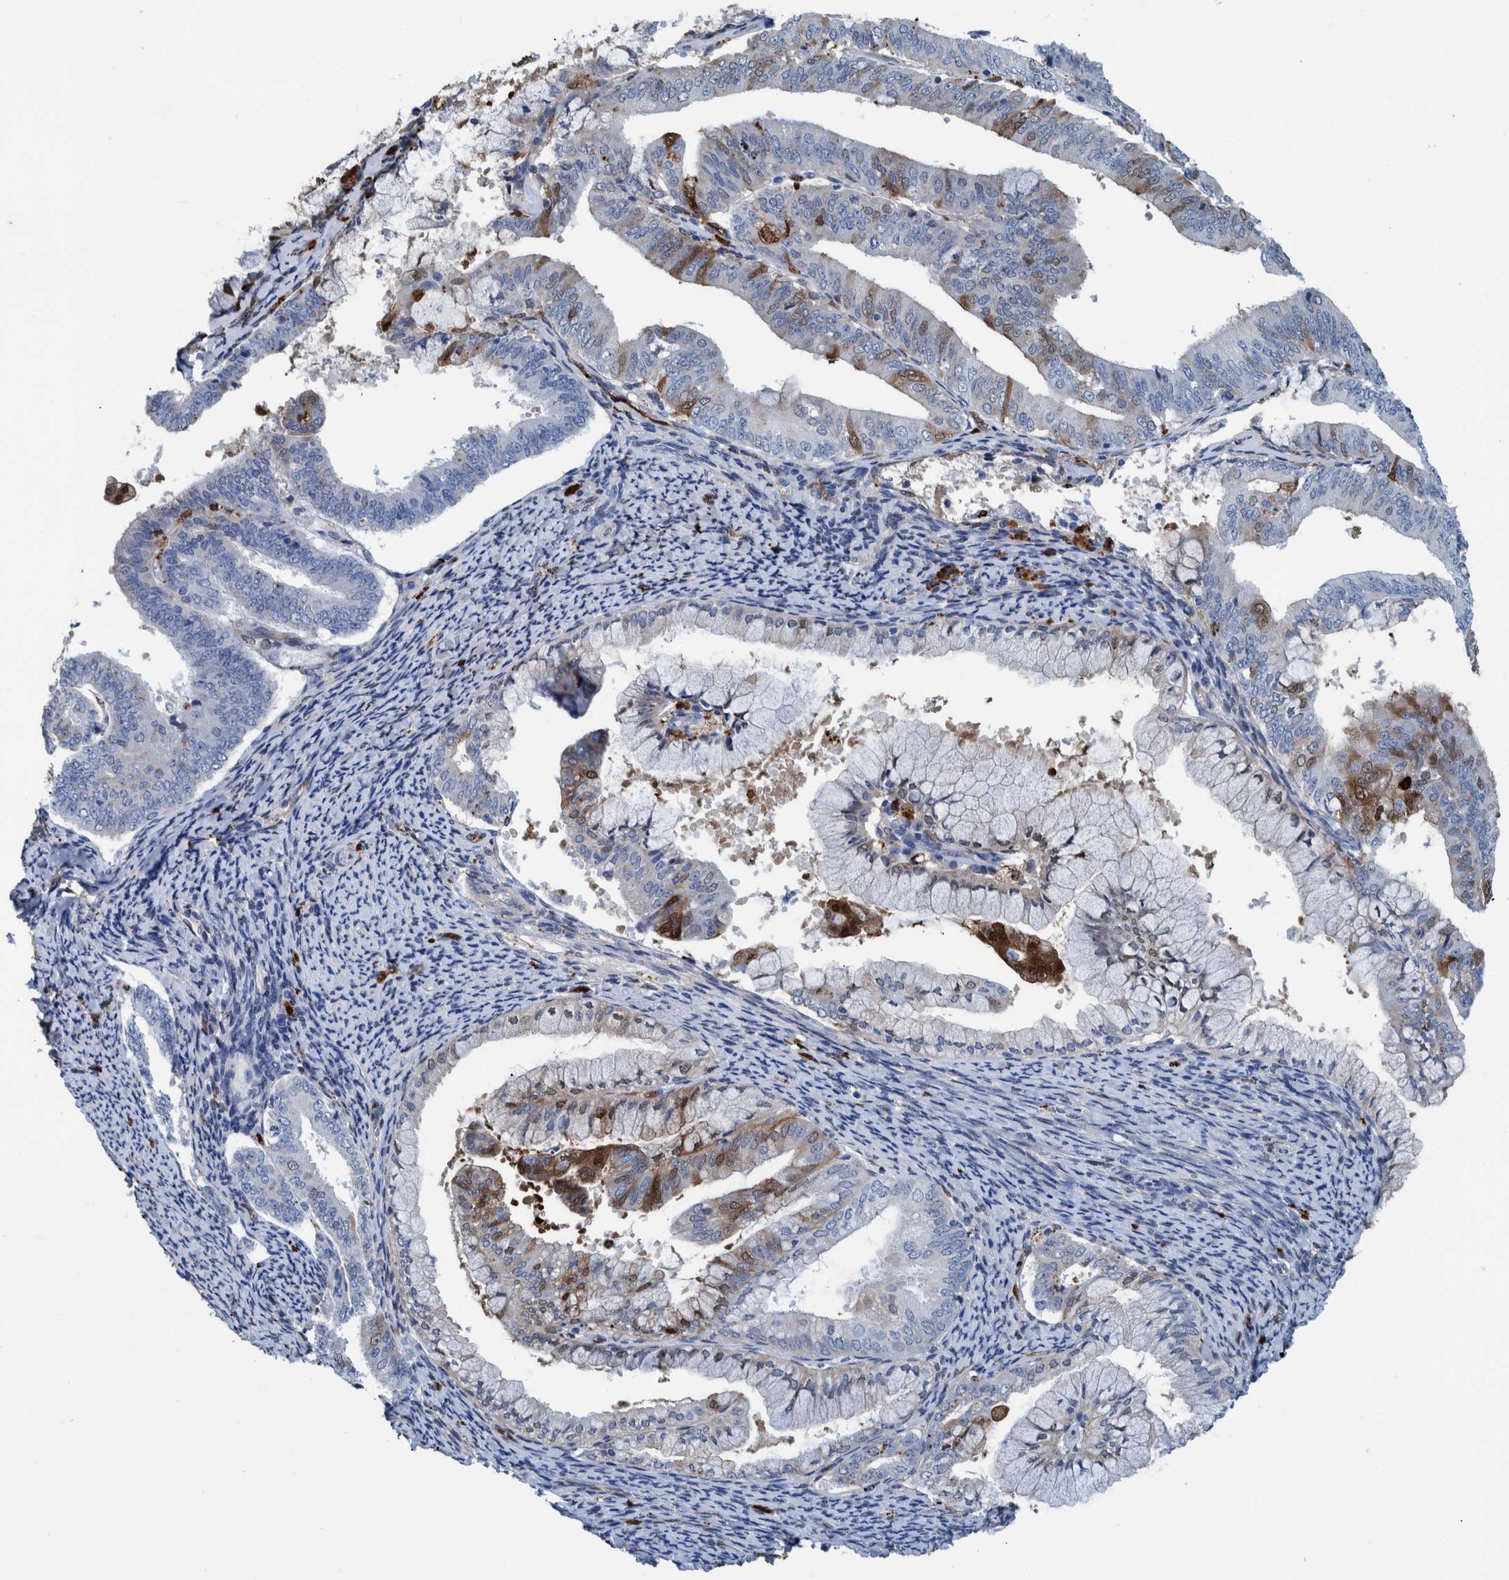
{"staining": {"intensity": "weak", "quantity": "<25%", "location": "cytoplasmic/membranous"}, "tissue": "endometrial cancer", "cell_type": "Tumor cells", "image_type": "cancer", "snomed": [{"axis": "morphology", "description": "Adenocarcinoma, NOS"}, {"axis": "topography", "description": "Endometrium"}], "caption": "Immunohistochemistry (IHC) micrograph of endometrial cancer stained for a protein (brown), which shows no positivity in tumor cells. (Brightfield microscopy of DAB IHC at high magnification).", "gene": "IDO1", "patient": {"sex": "female", "age": 63}}